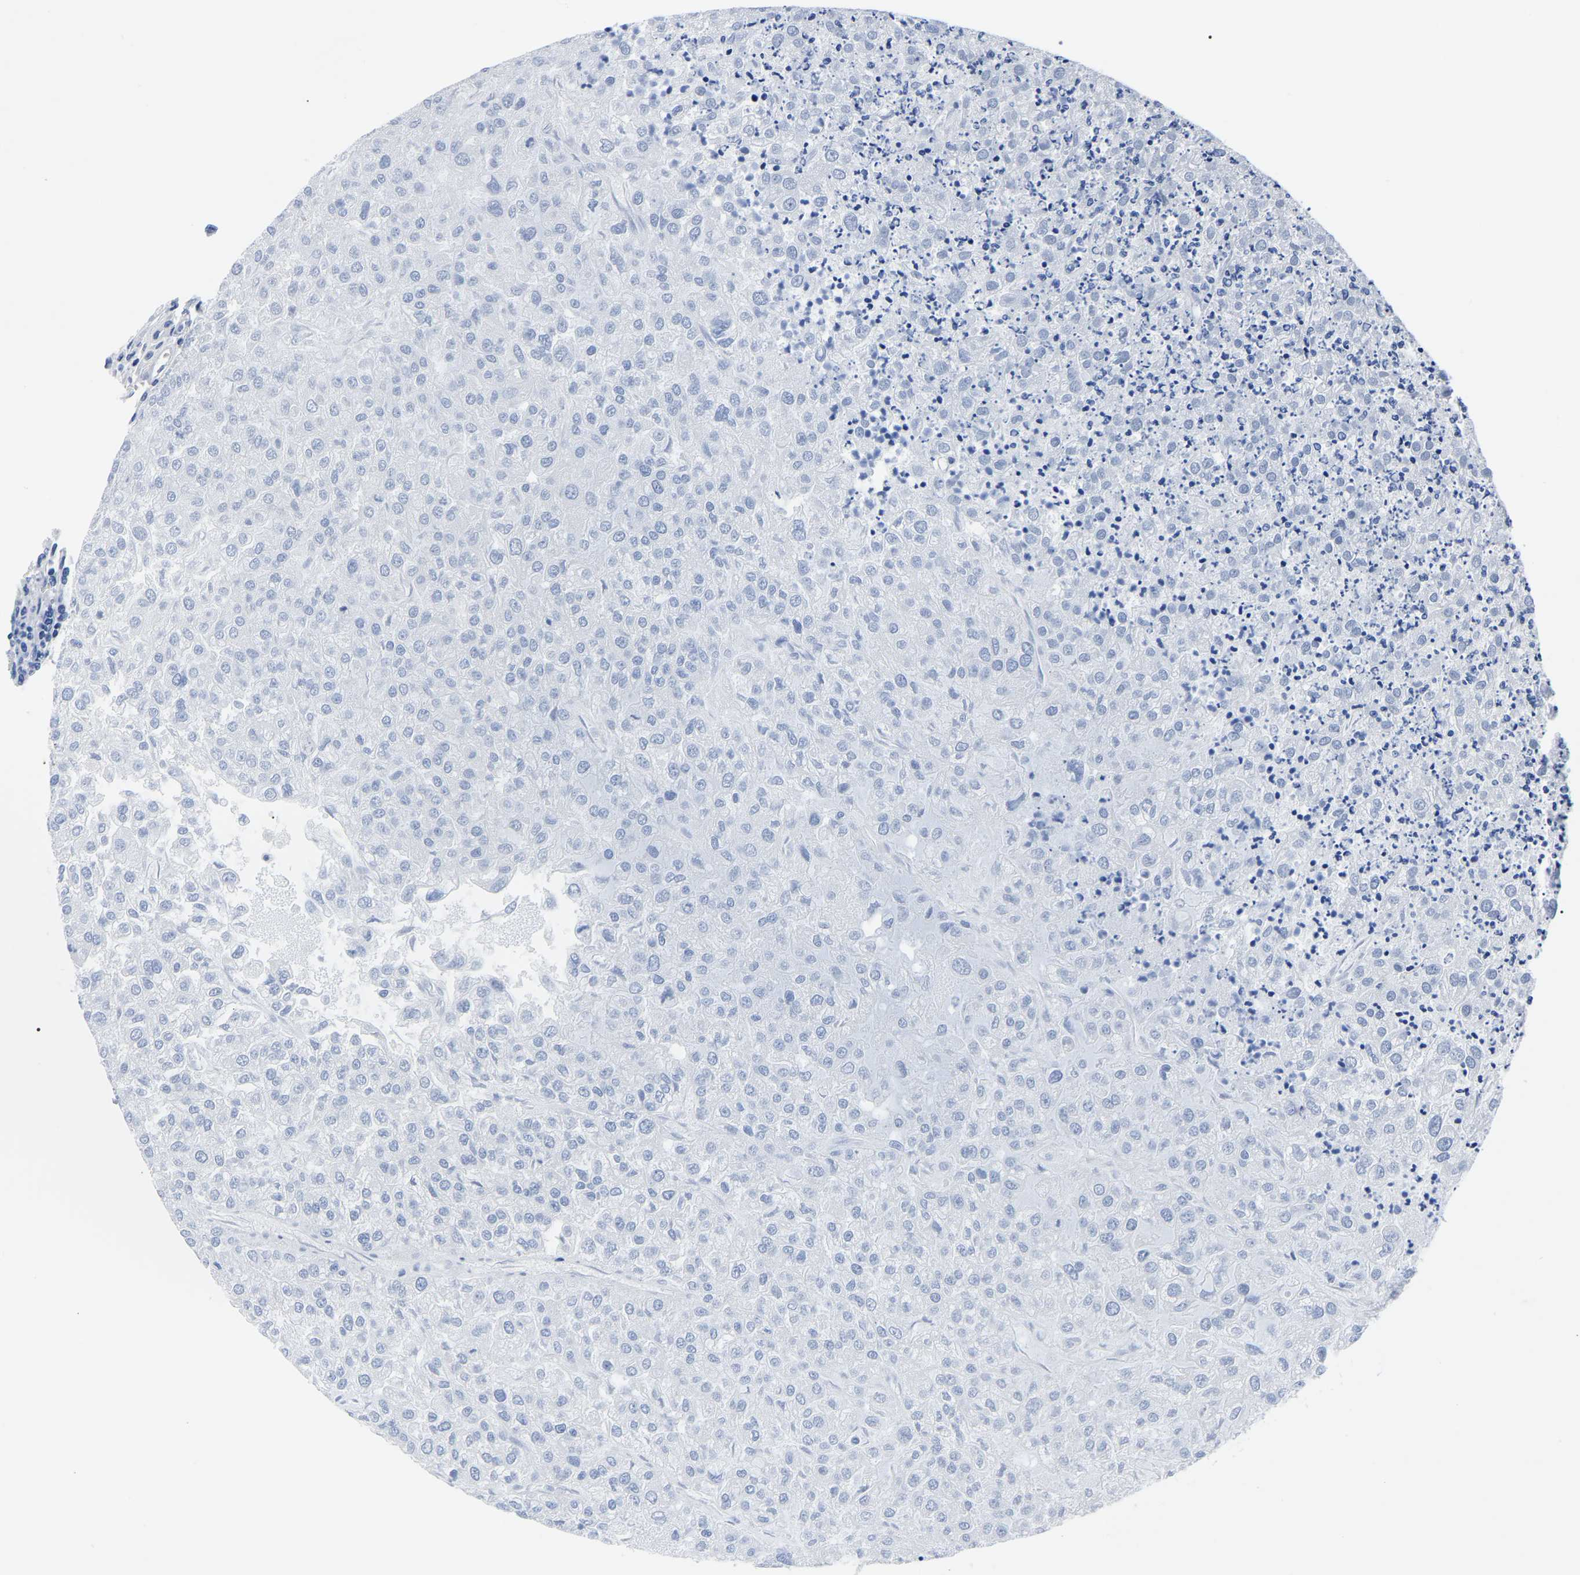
{"staining": {"intensity": "negative", "quantity": "none", "location": "none"}, "tissue": "renal cancer", "cell_type": "Tumor cells", "image_type": "cancer", "snomed": [{"axis": "morphology", "description": "Adenocarcinoma, NOS"}, {"axis": "topography", "description": "Kidney"}], "caption": "There is no significant positivity in tumor cells of renal cancer (adenocarcinoma).", "gene": "IMPG2", "patient": {"sex": "female", "age": 54}}